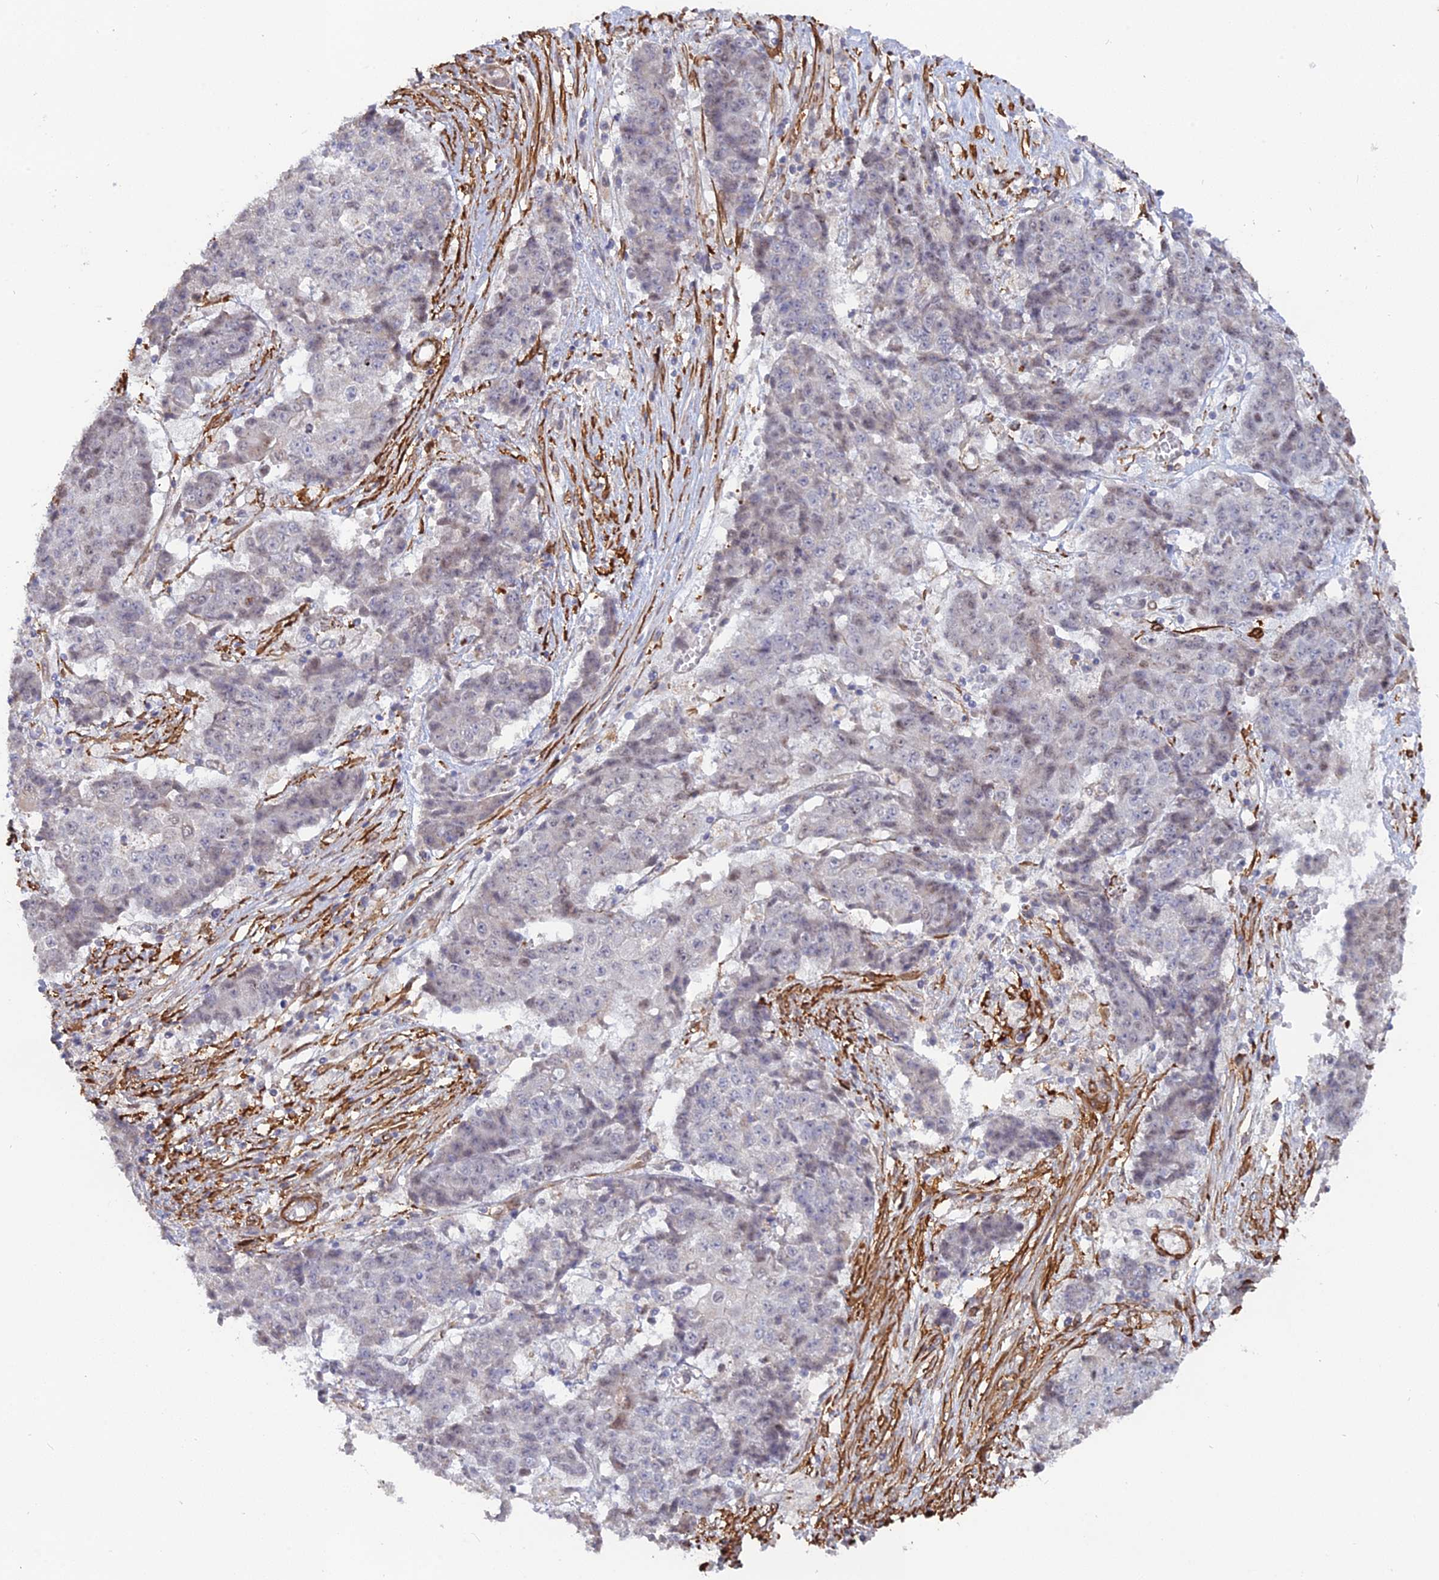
{"staining": {"intensity": "negative", "quantity": "none", "location": "none"}, "tissue": "ovarian cancer", "cell_type": "Tumor cells", "image_type": "cancer", "snomed": [{"axis": "morphology", "description": "Carcinoma, endometroid"}, {"axis": "topography", "description": "Ovary"}], "caption": "Micrograph shows no significant protein positivity in tumor cells of ovarian cancer (endometroid carcinoma).", "gene": "CCDC154", "patient": {"sex": "female", "age": 42}}